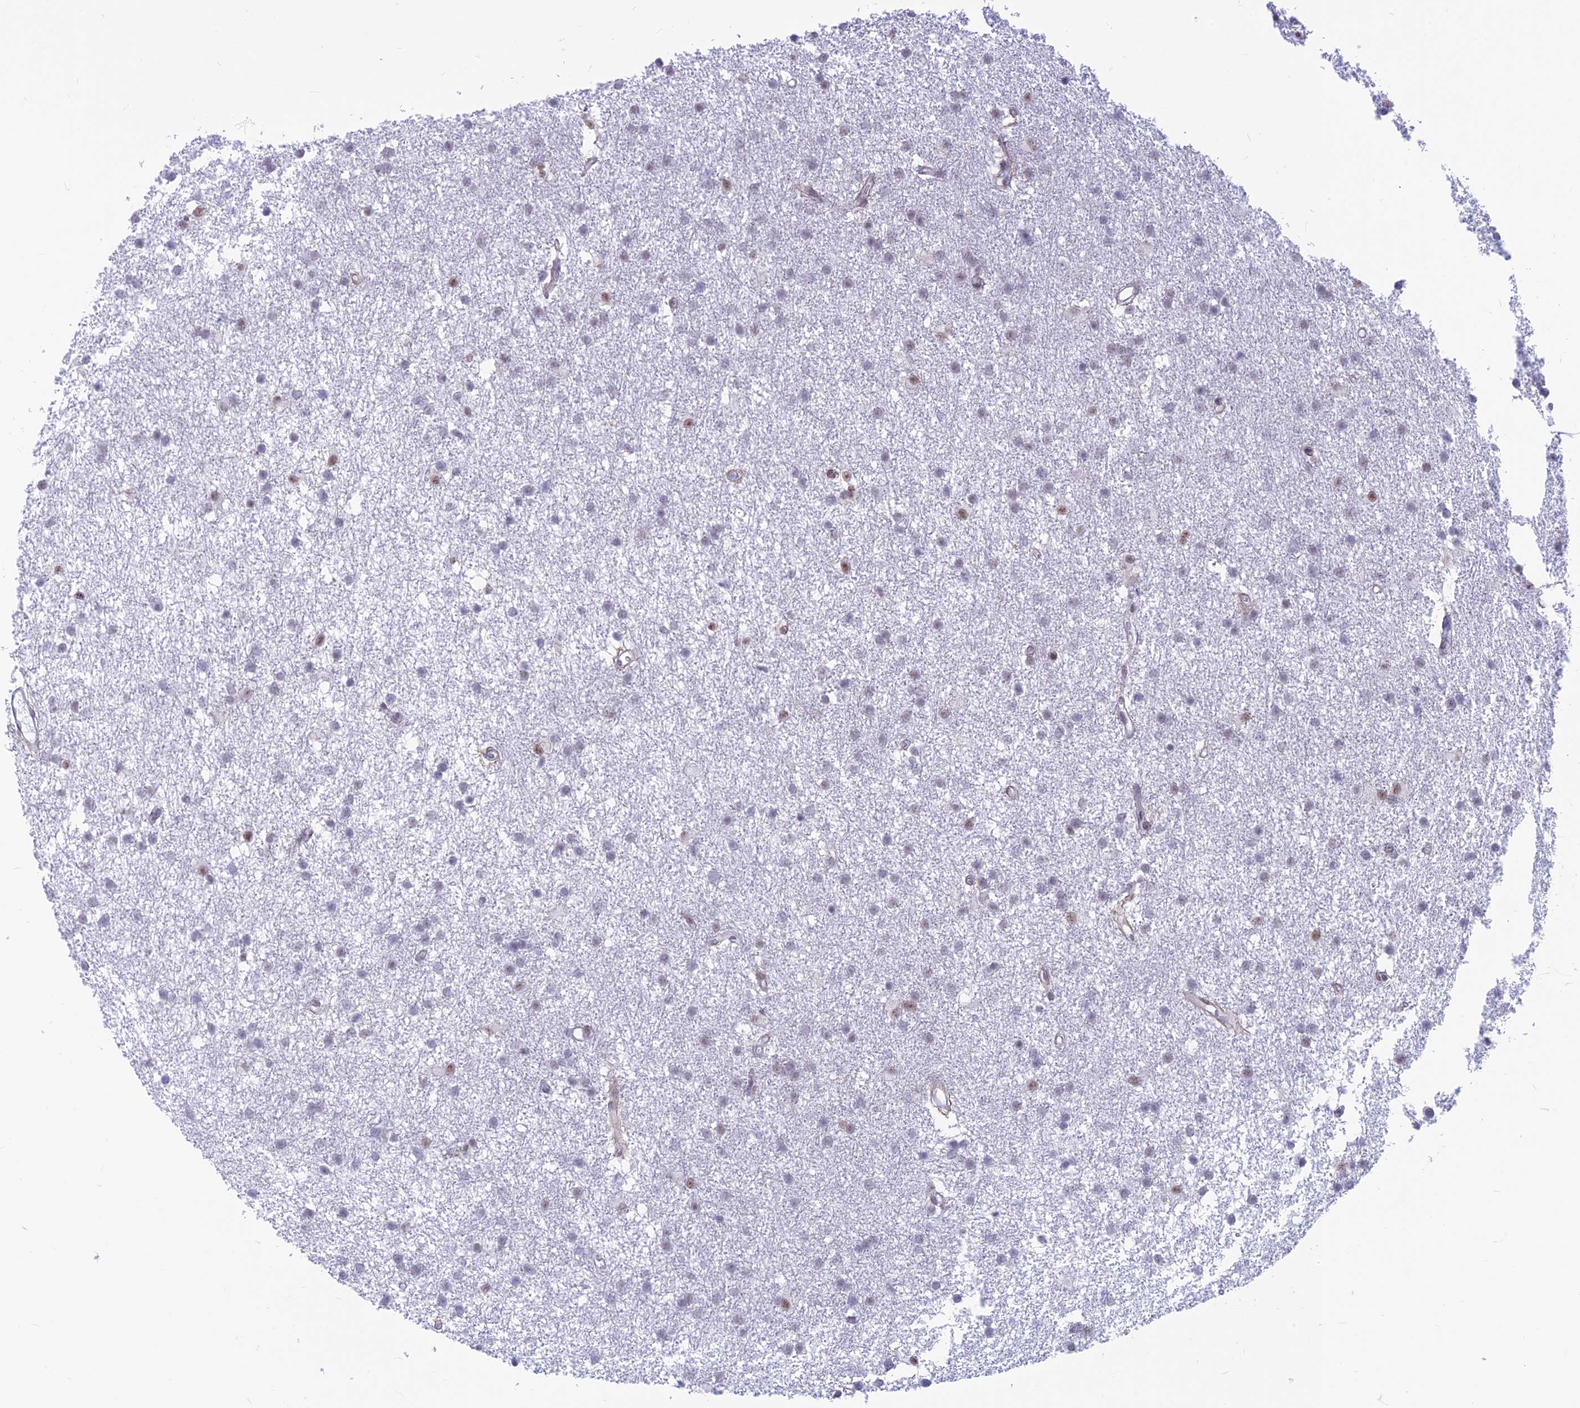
{"staining": {"intensity": "moderate", "quantity": "<25%", "location": "nuclear"}, "tissue": "glioma", "cell_type": "Tumor cells", "image_type": "cancer", "snomed": [{"axis": "morphology", "description": "Glioma, malignant, High grade"}, {"axis": "topography", "description": "Brain"}], "caption": "A brown stain labels moderate nuclear positivity of a protein in high-grade glioma (malignant) tumor cells.", "gene": "SRSF5", "patient": {"sex": "male", "age": 77}}